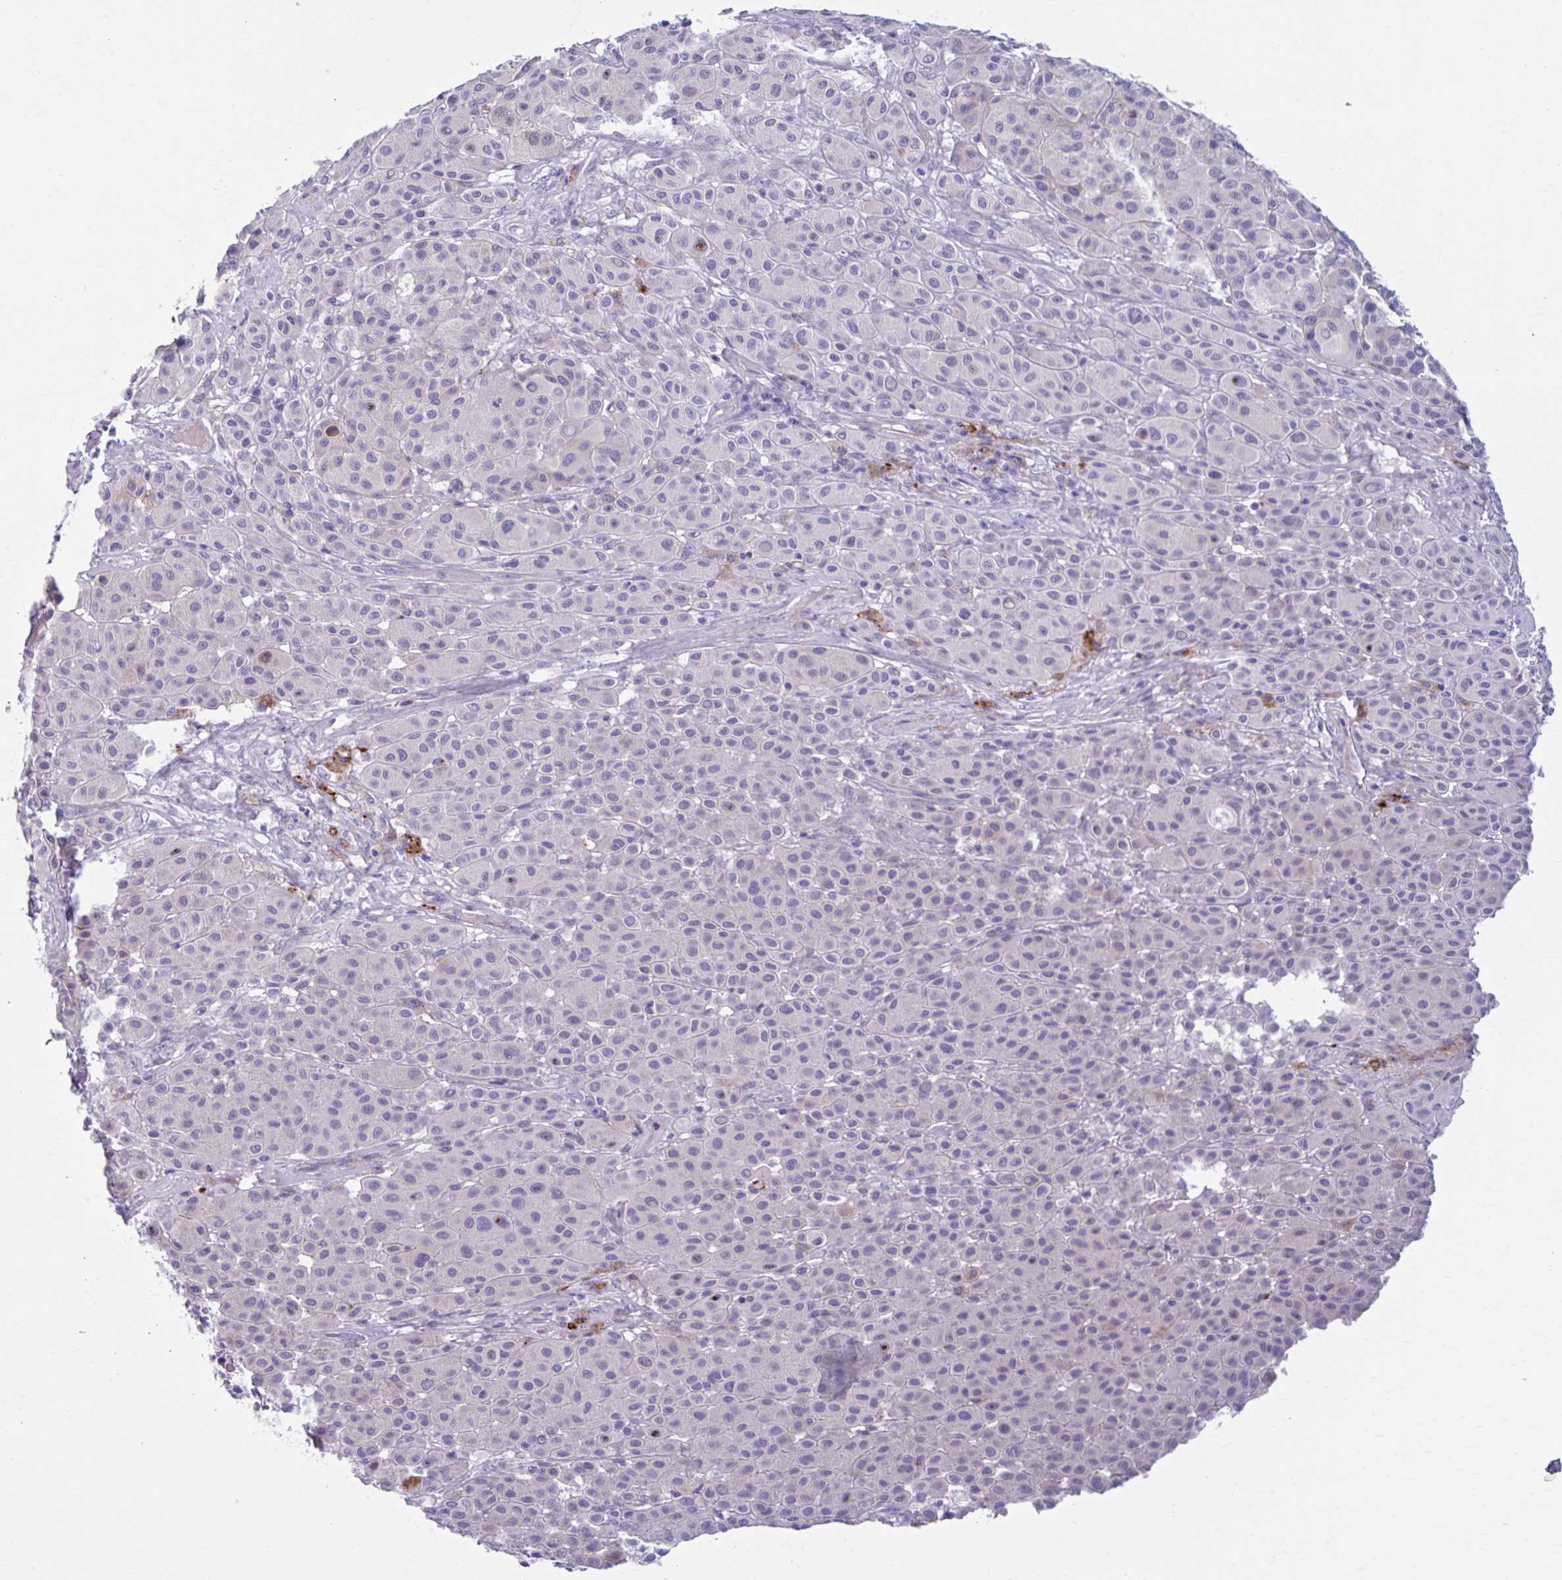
{"staining": {"intensity": "negative", "quantity": "none", "location": "none"}, "tissue": "melanoma", "cell_type": "Tumor cells", "image_type": "cancer", "snomed": [{"axis": "morphology", "description": "Malignant melanoma, Metastatic site"}, {"axis": "topography", "description": "Smooth muscle"}], "caption": "This is an immunohistochemistry histopathology image of human melanoma. There is no staining in tumor cells.", "gene": "C12orf71", "patient": {"sex": "male", "age": 41}}